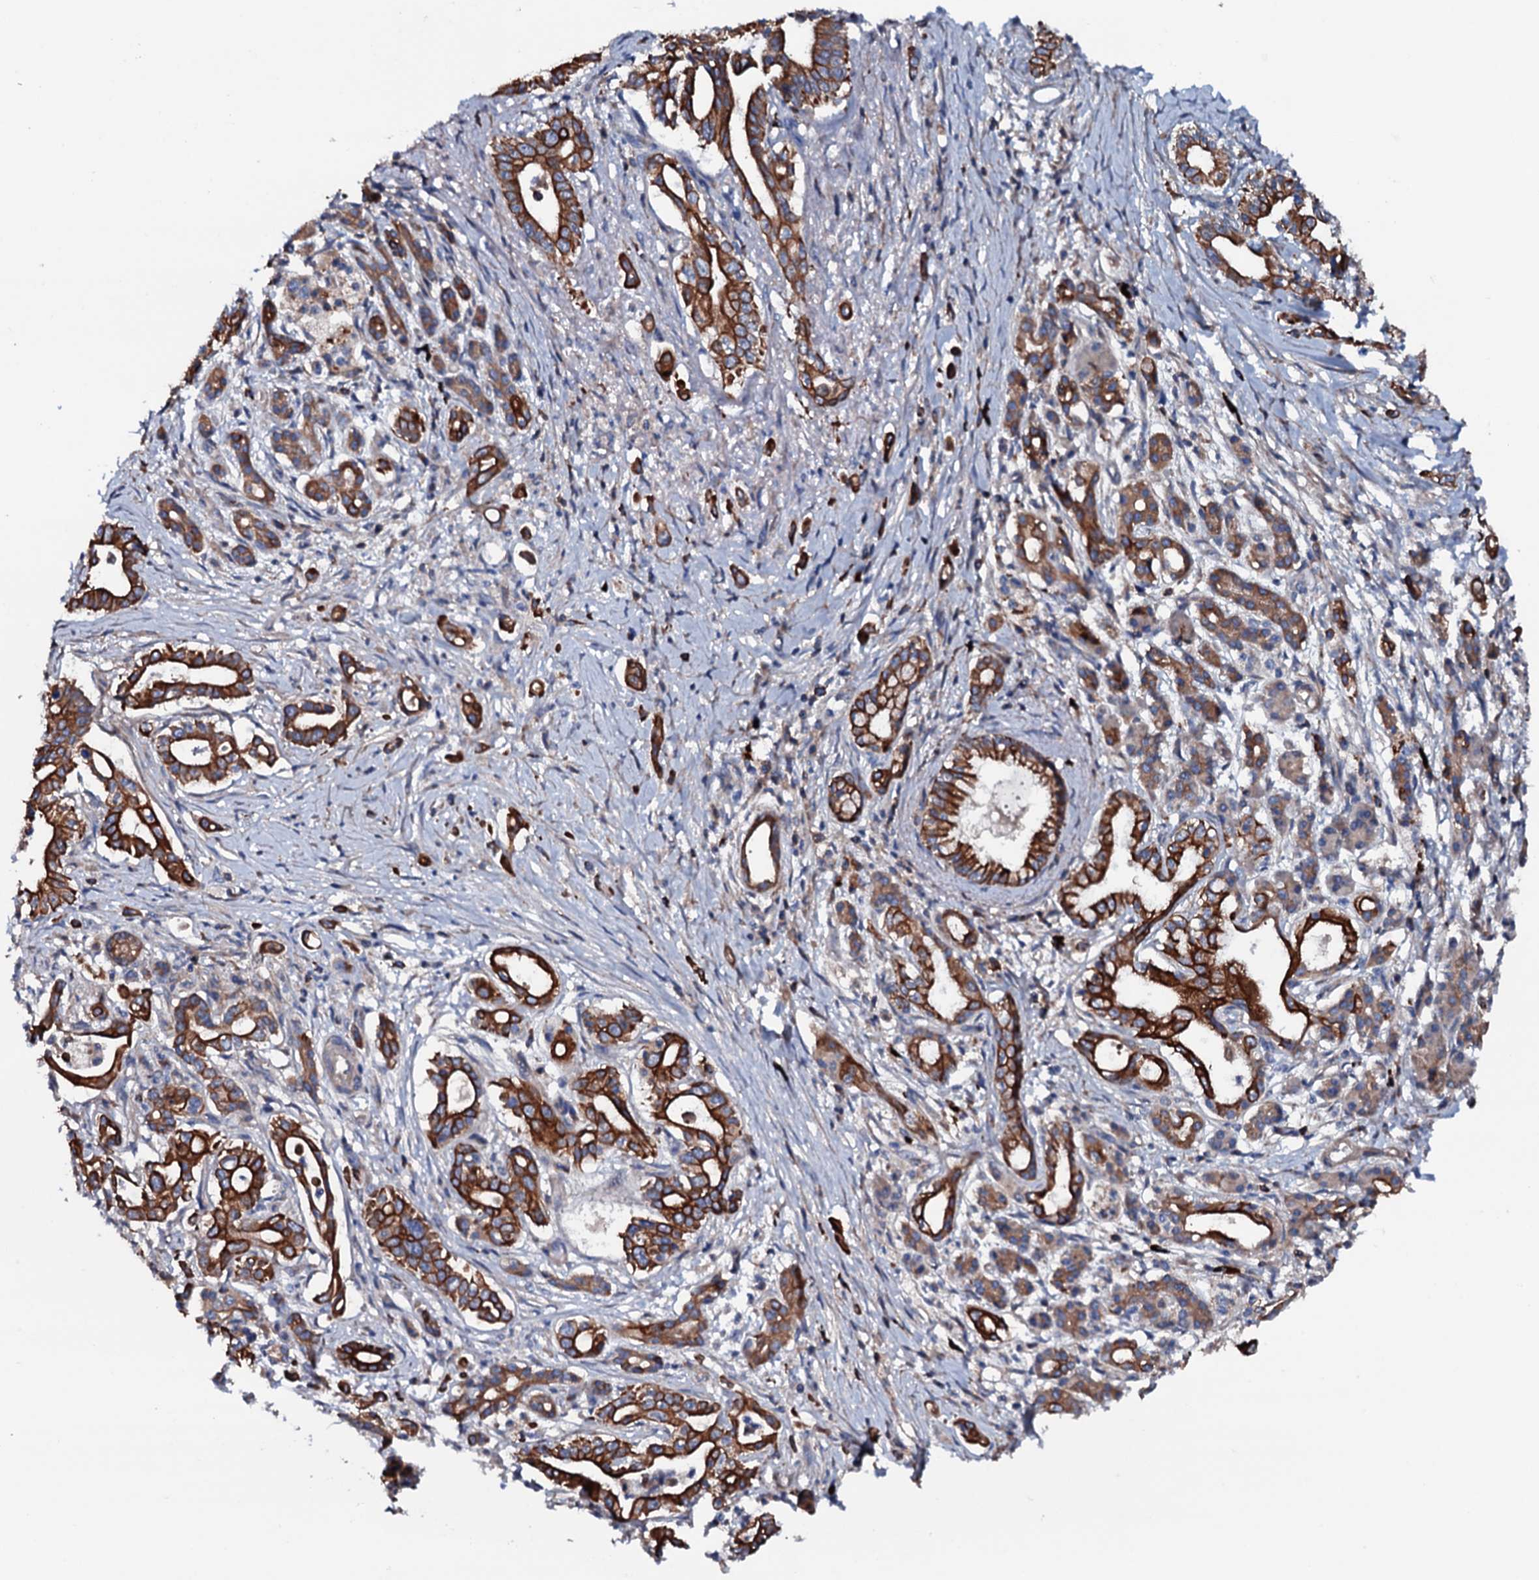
{"staining": {"intensity": "strong", "quantity": ">75%", "location": "cytoplasmic/membranous"}, "tissue": "pancreatic cancer", "cell_type": "Tumor cells", "image_type": "cancer", "snomed": [{"axis": "morphology", "description": "Adenocarcinoma, NOS"}, {"axis": "topography", "description": "Pancreas"}], "caption": "Immunohistochemistry (DAB (3,3'-diaminobenzidine)) staining of pancreatic cancer (adenocarcinoma) reveals strong cytoplasmic/membranous protein positivity in about >75% of tumor cells.", "gene": "NEK1", "patient": {"sex": "female", "age": 77}}